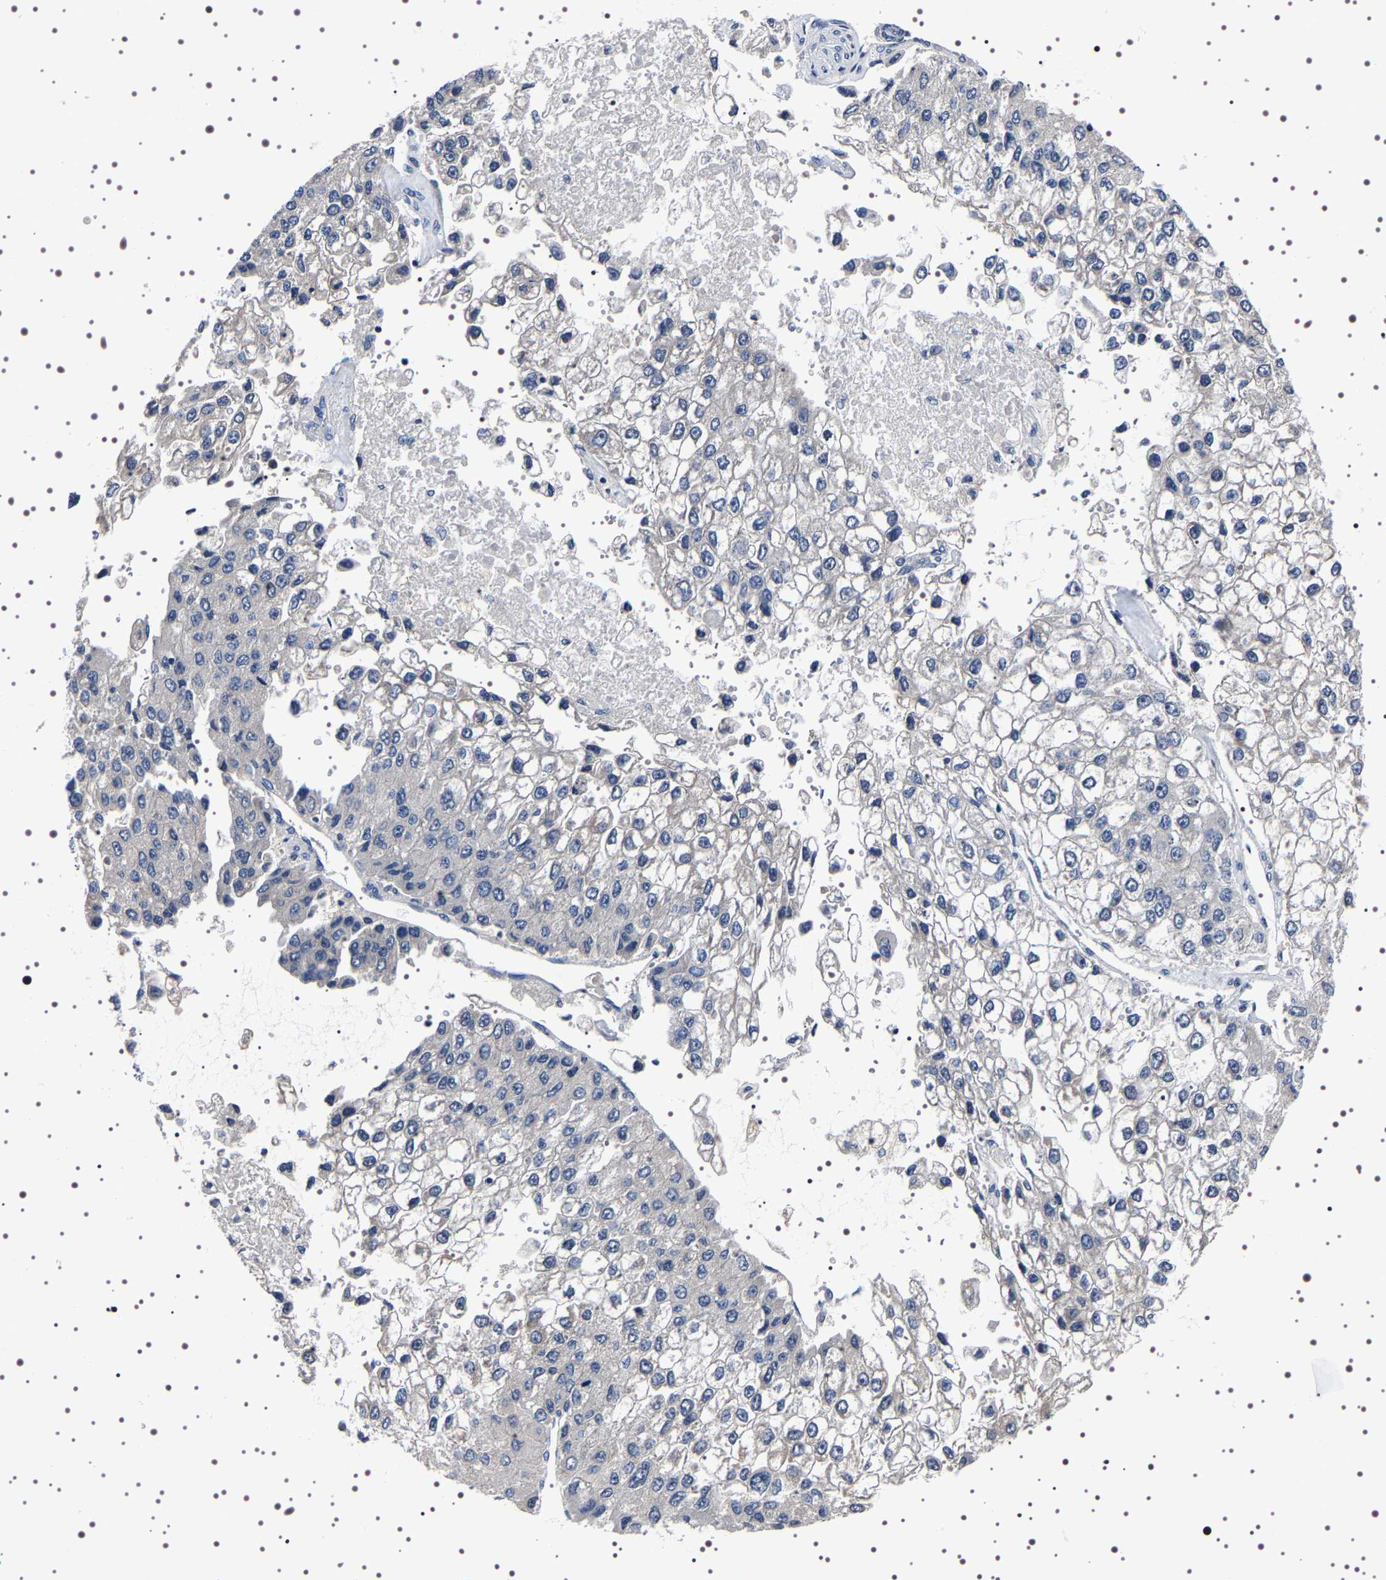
{"staining": {"intensity": "negative", "quantity": "none", "location": "none"}, "tissue": "liver cancer", "cell_type": "Tumor cells", "image_type": "cancer", "snomed": [{"axis": "morphology", "description": "Carcinoma, Hepatocellular, NOS"}, {"axis": "topography", "description": "Liver"}], "caption": "Liver hepatocellular carcinoma was stained to show a protein in brown. There is no significant positivity in tumor cells.", "gene": "TARBP1", "patient": {"sex": "female", "age": 66}}